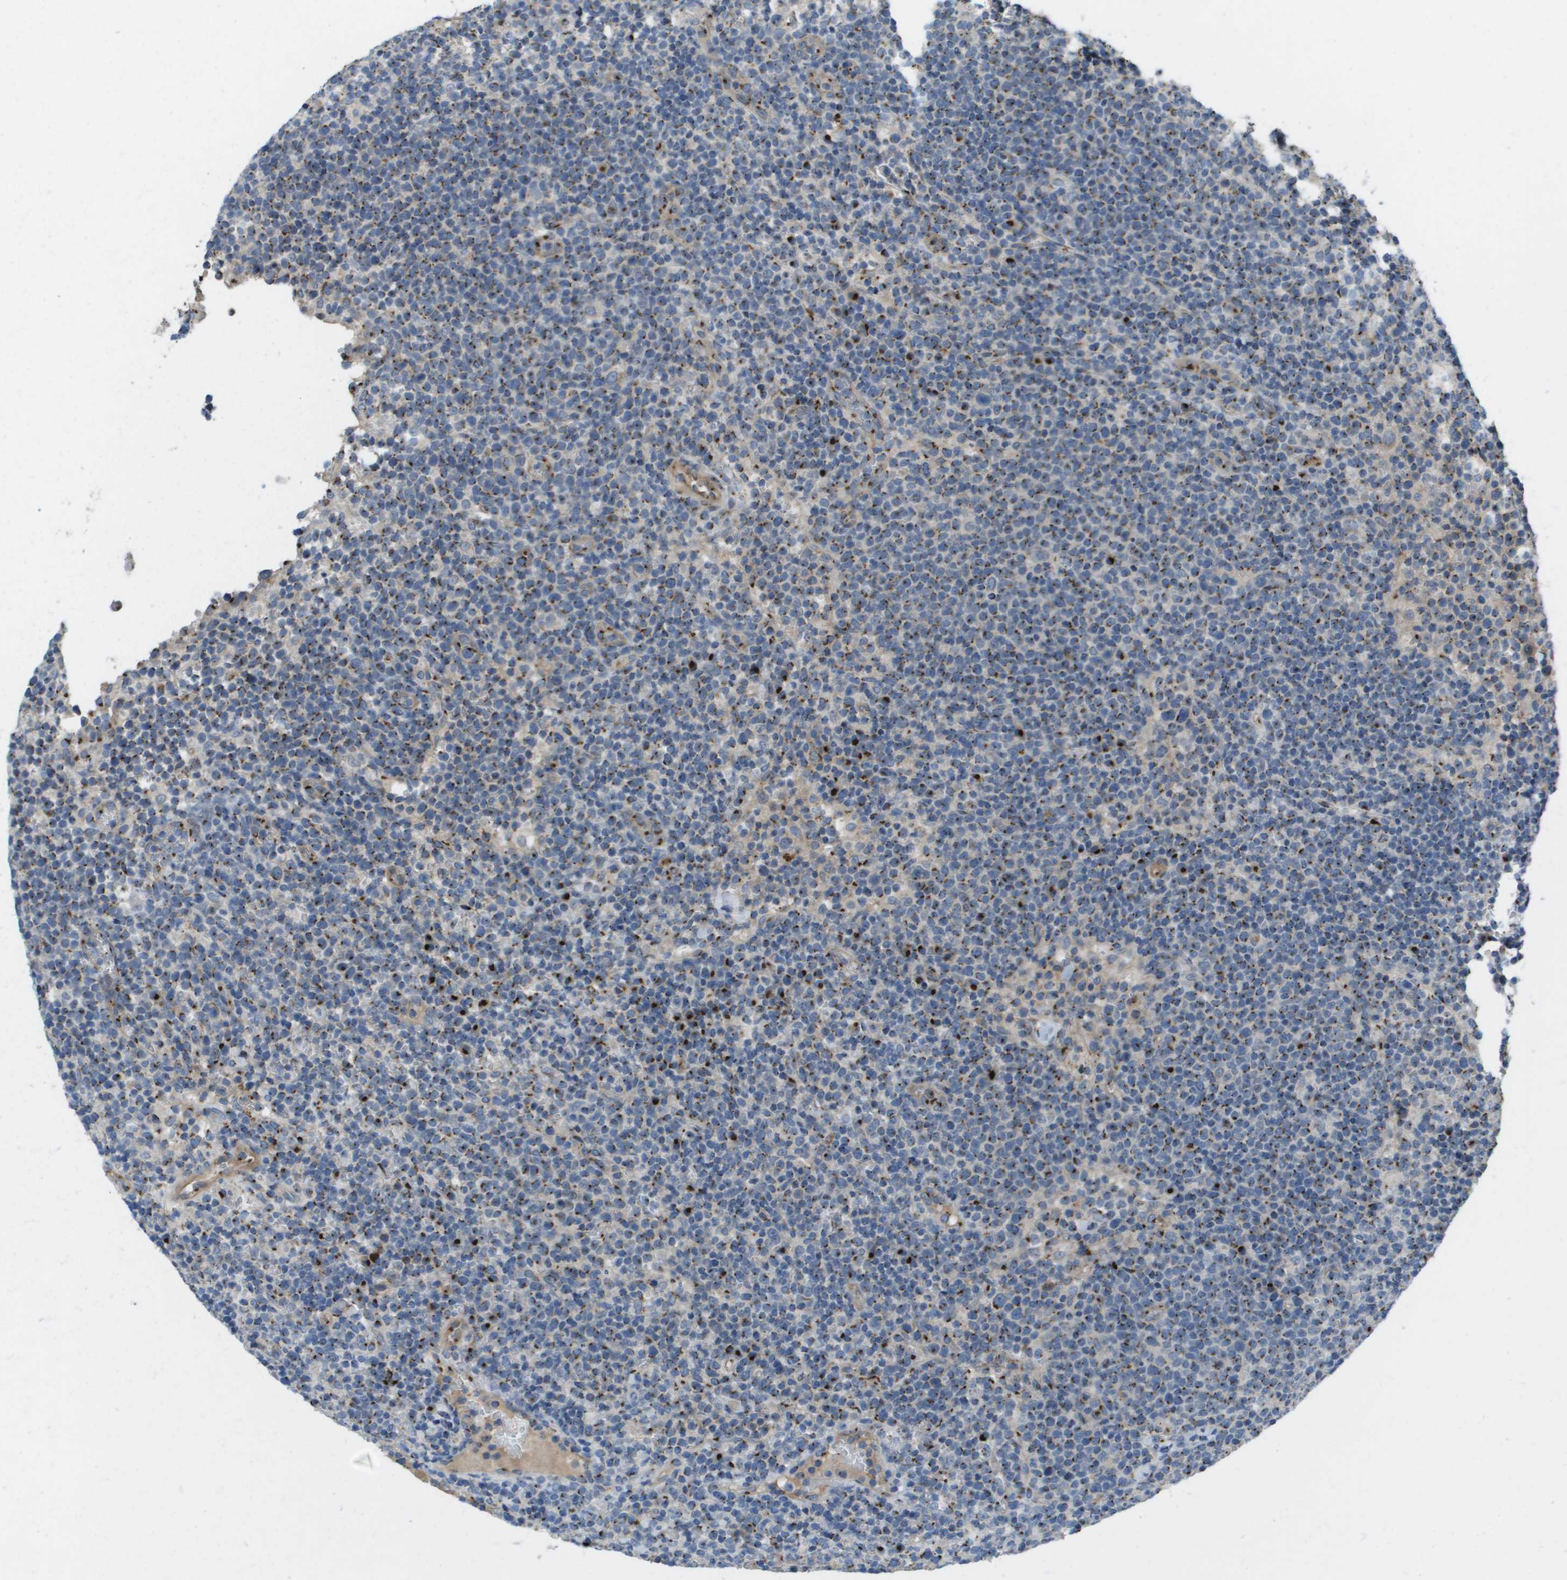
{"staining": {"intensity": "strong", "quantity": "25%-75%", "location": "cytoplasmic/membranous"}, "tissue": "lymphoma", "cell_type": "Tumor cells", "image_type": "cancer", "snomed": [{"axis": "morphology", "description": "Malignant lymphoma, non-Hodgkin's type, High grade"}, {"axis": "topography", "description": "Lymph node"}], "caption": "This micrograph reveals IHC staining of malignant lymphoma, non-Hodgkin's type (high-grade), with high strong cytoplasmic/membranous expression in about 25%-75% of tumor cells.", "gene": "QSOX2", "patient": {"sex": "male", "age": 61}}